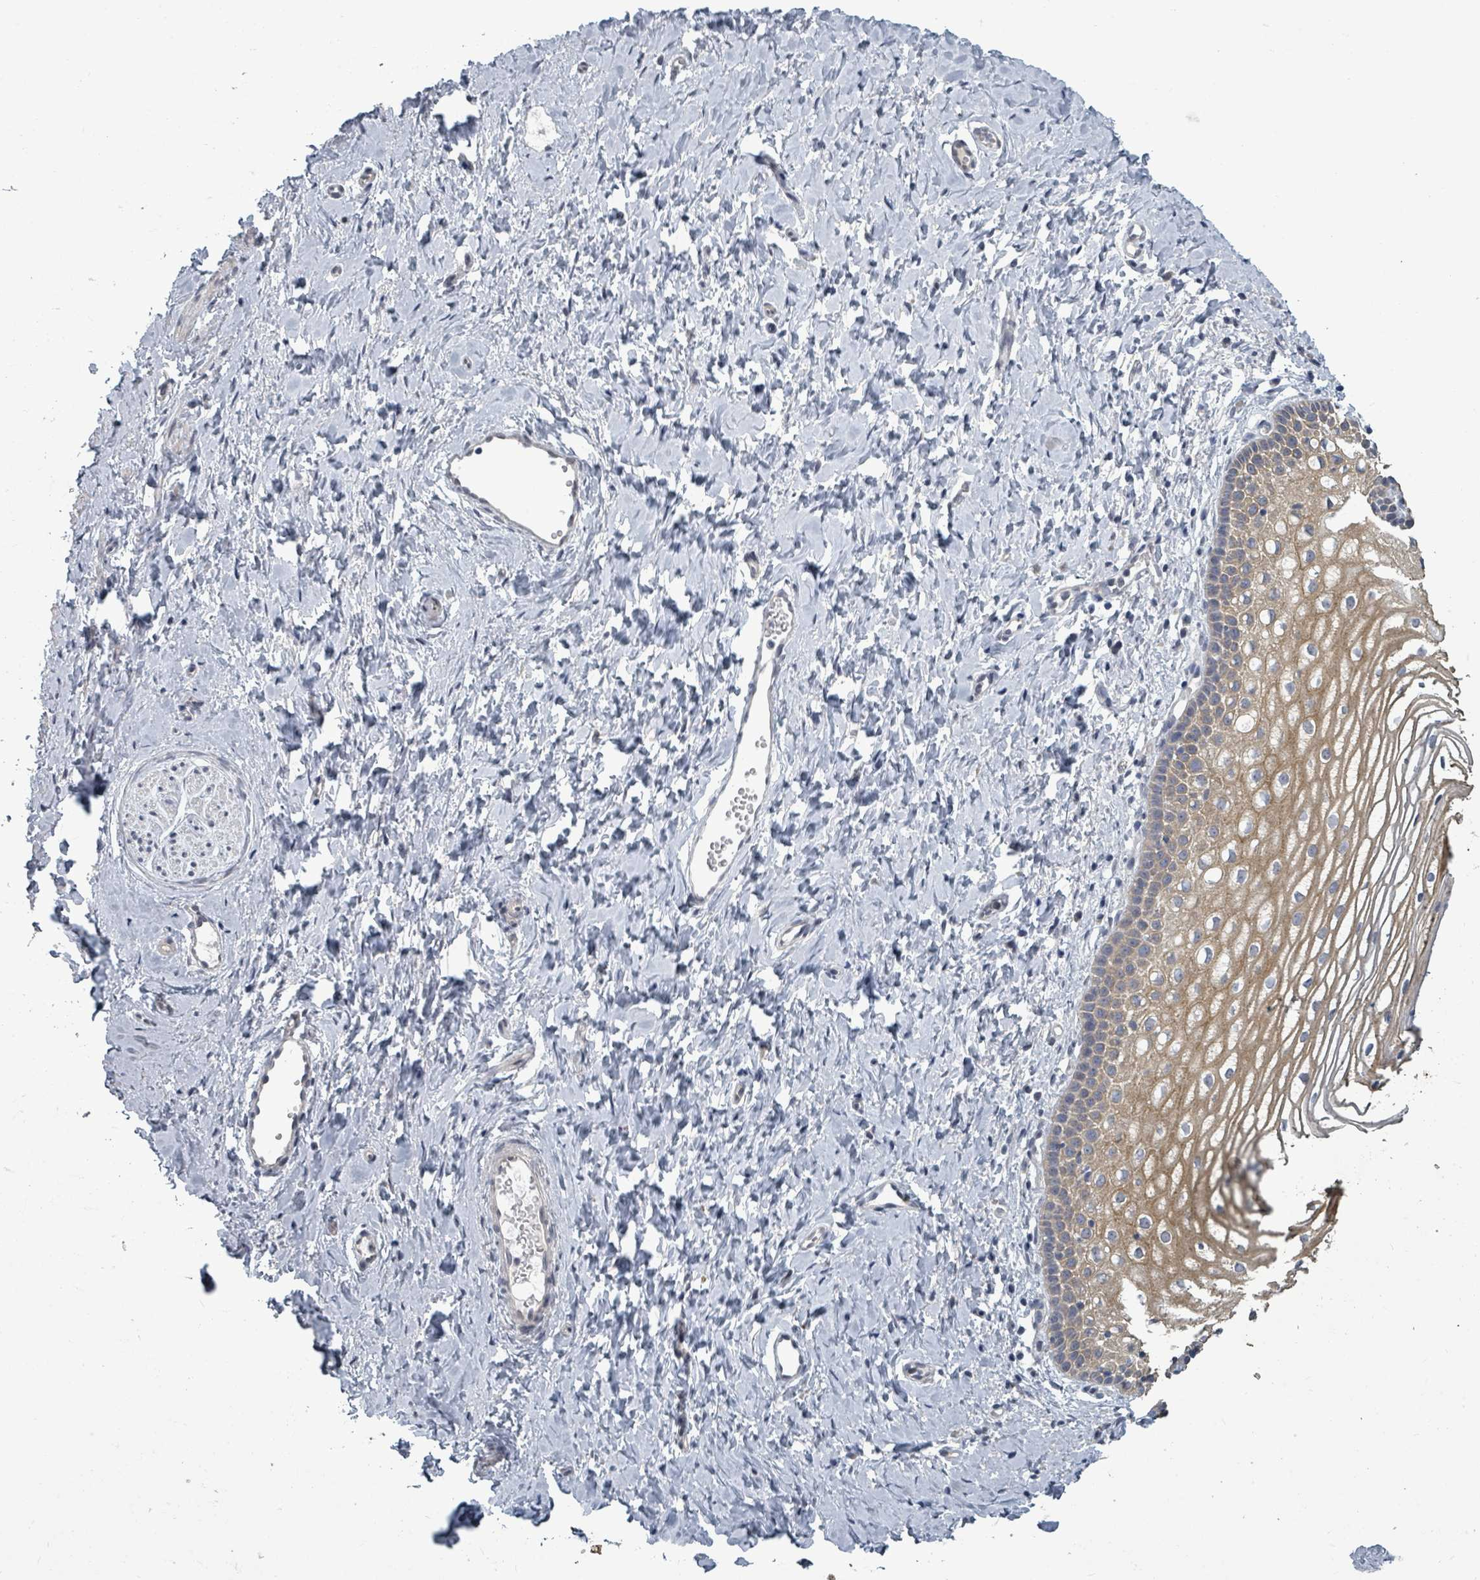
{"staining": {"intensity": "moderate", "quantity": "<25%", "location": "cytoplasmic/membranous"}, "tissue": "vagina", "cell_type": "Squamous epithelial cells", "image_type": "normal", "snomed": [{"axis": "morphology", "description": "Normal tissue, NOS"}, {"axis": "topography", "description": "Vagina"}], "caption": "Brown immunohistochemical staining in unremarkable human vagina demonstrates moderate cytoplasmic/membranous positivity in approximately <25% of squamous epithelial cells.", "gene": "ASB12", "patient": {"sex": "female", "age": 56}}